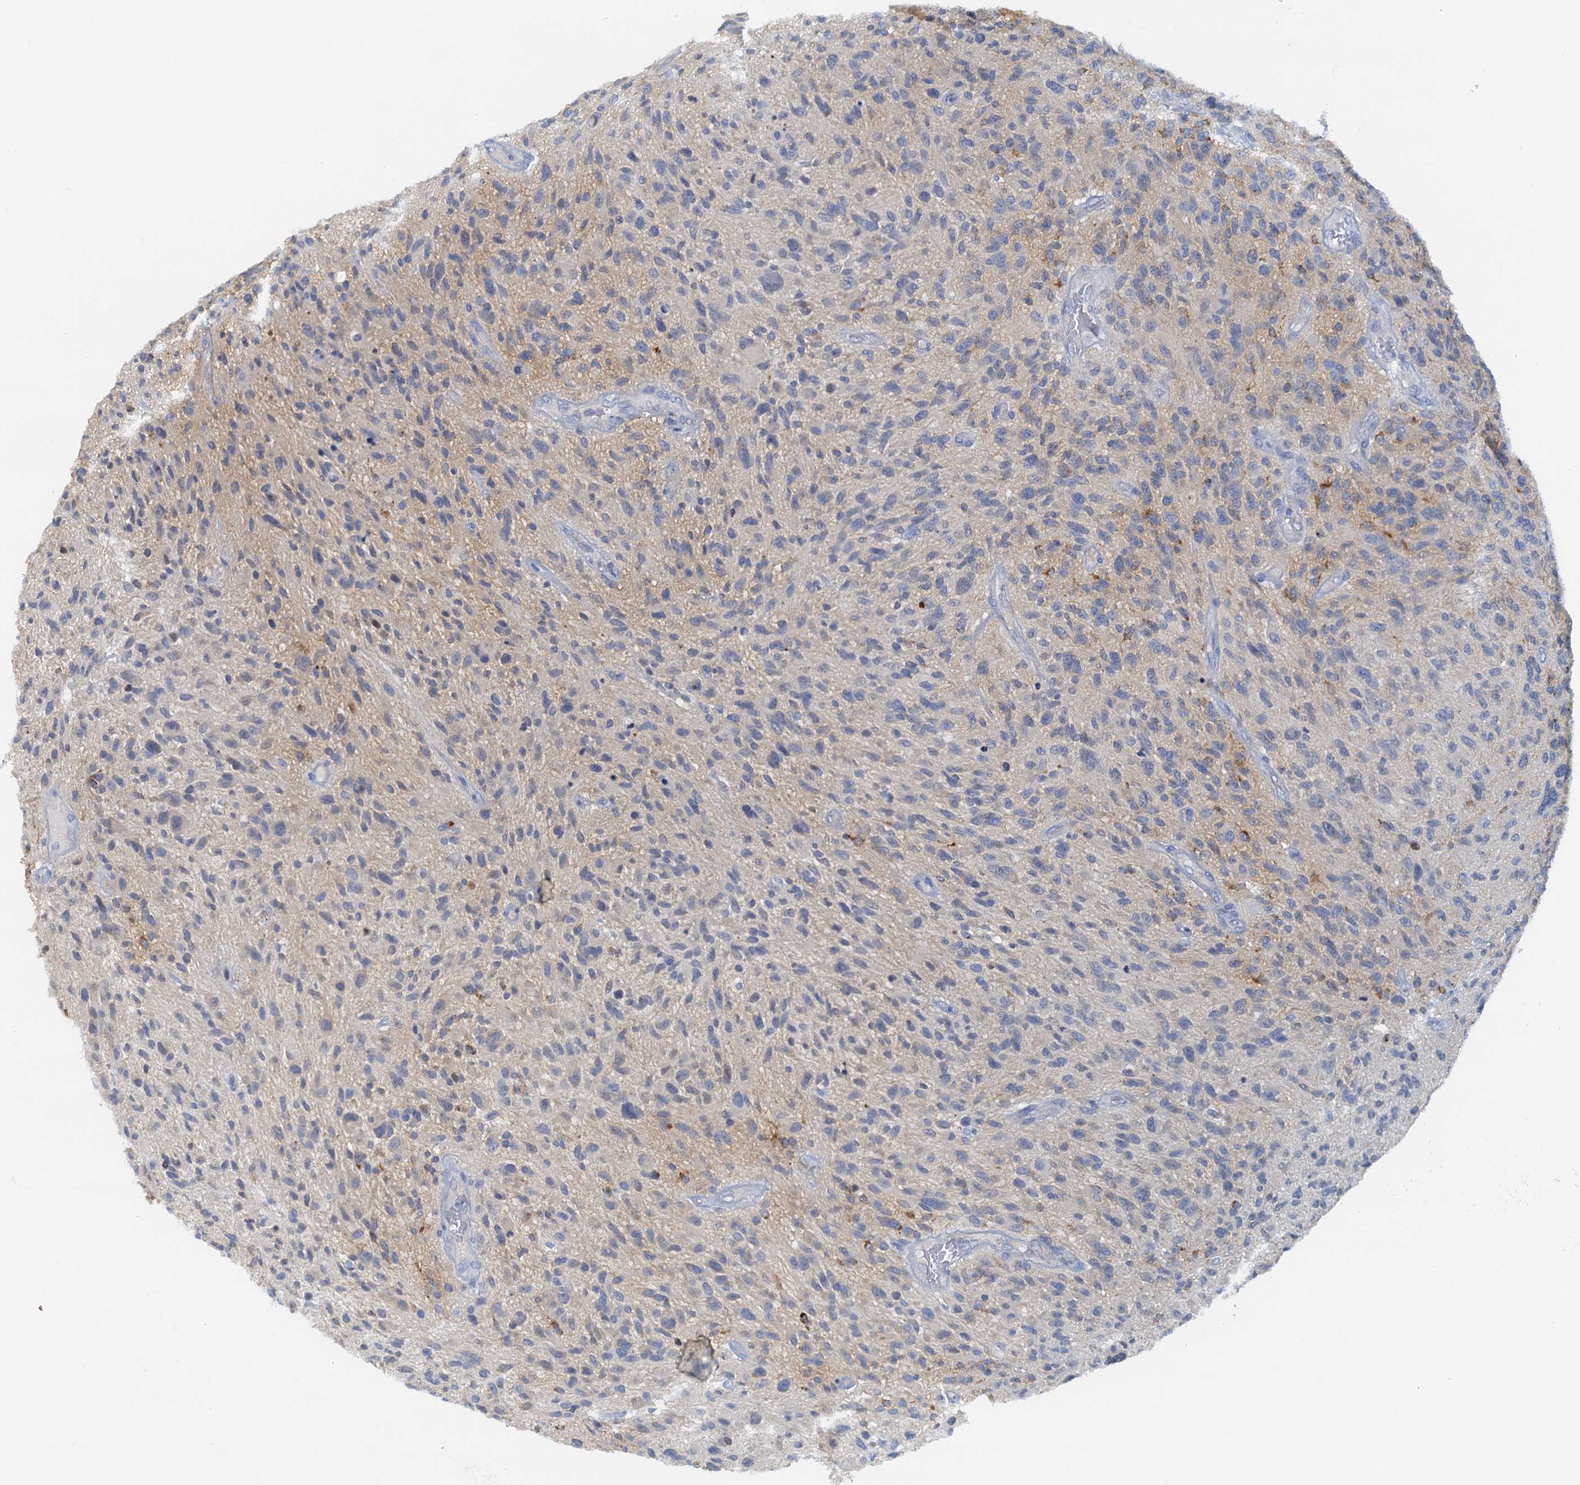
{"staining": {"intensity": "weak", "quantity": "<25%", "location": "cytoplasmic/membranous"}, "tissue": "glioma", "cell_type": "Tumor cells", "image_type": "cancer", "snomed": [{"axis": "morphology", "description": "Glioma, malignant, High grade"}, {"axis": "topography", "description": "Brain"}], "caption": "Tumor cells are negative for brown protein staining in glioma.", "gene": "DTD1", "patient": {"sex": "male", "age": 47}}